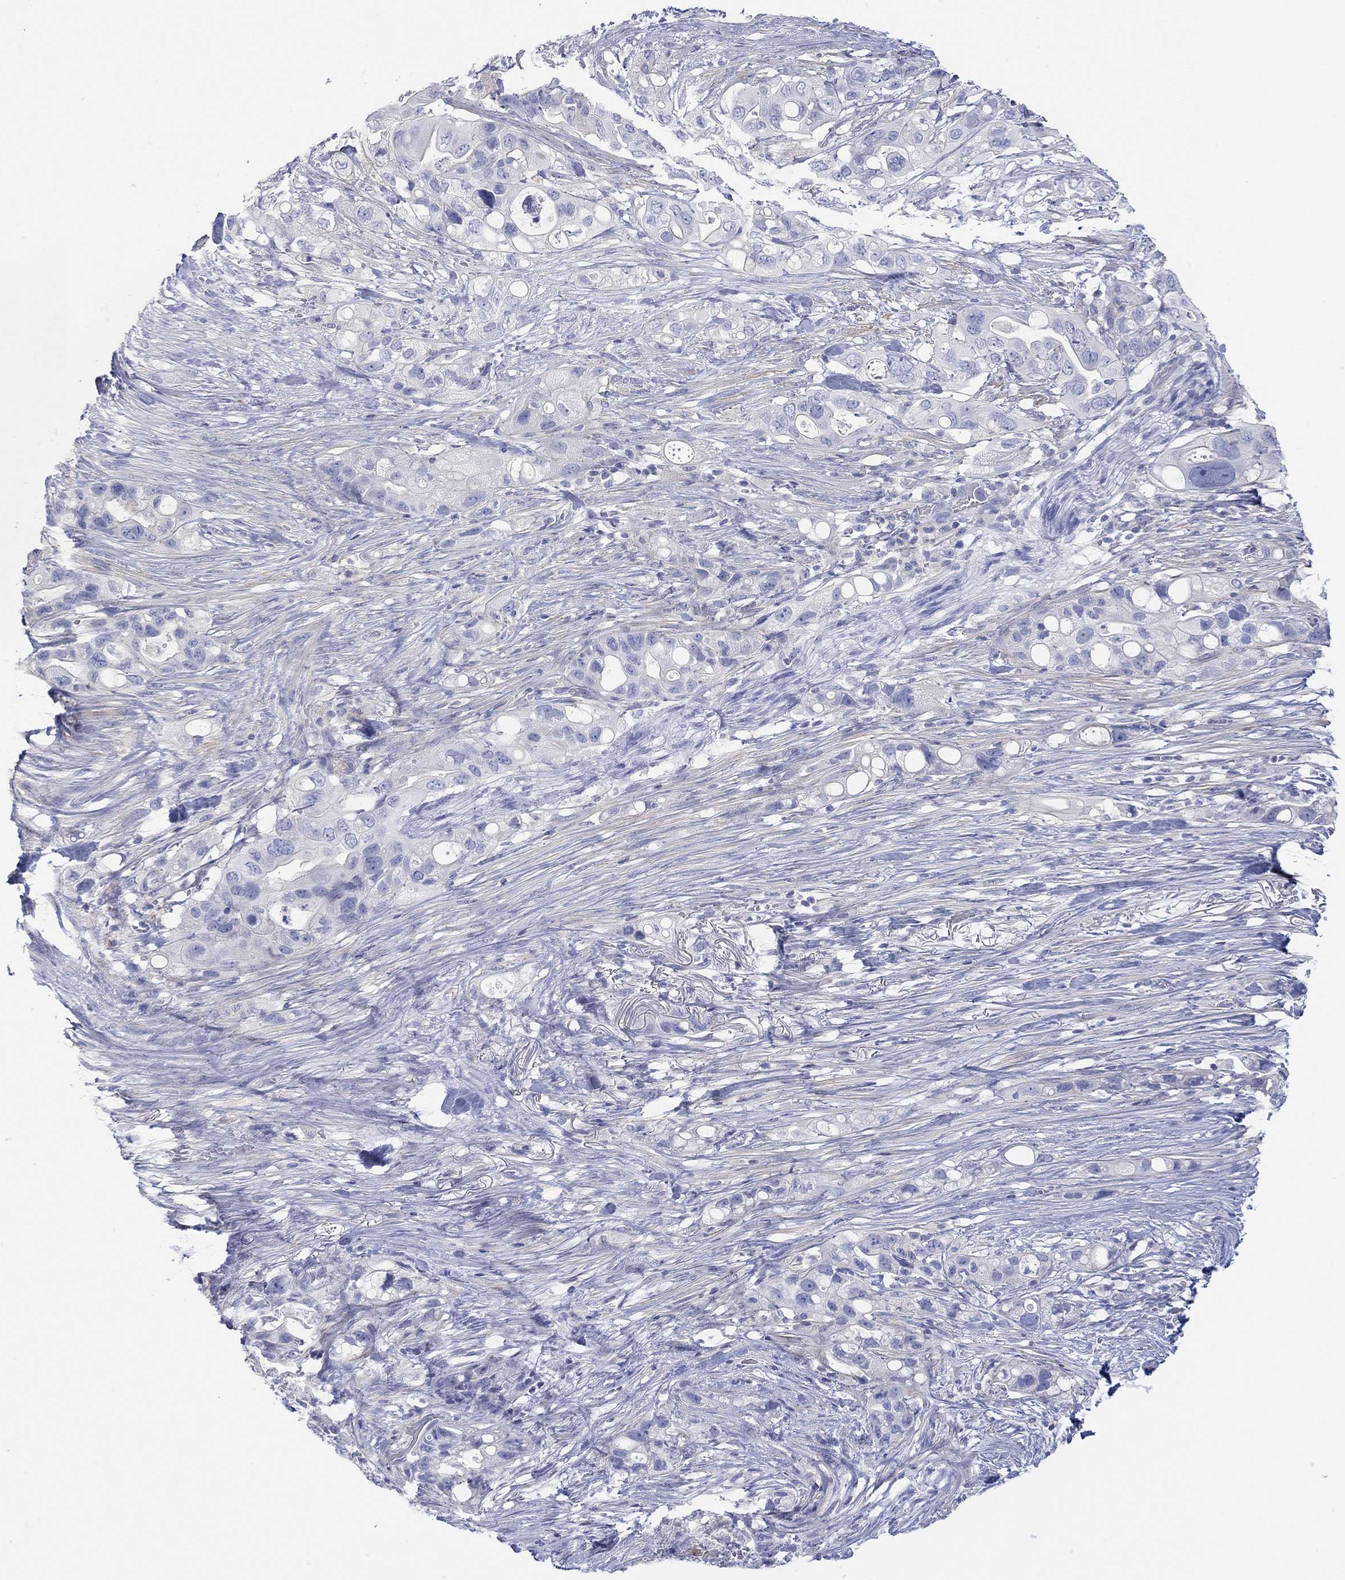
{"staining": {"intensity": "negative", "quantity": "none", "location": "none"}, "tissue": "pancreatic cancer", "cell_type": "Tumor cells", "image_type": "cancer", "snomed": [{"axis": "morphology", "description": "Adenocarcinoma, NOS"}, {"axis": "topography", "description": "Pancreas"}], "caption": "Tumor cells show no significant staining in pancreatic adenocarcinoma.", "gene": "PPIL6", "patient": {"sex": "female", "age": 72}}